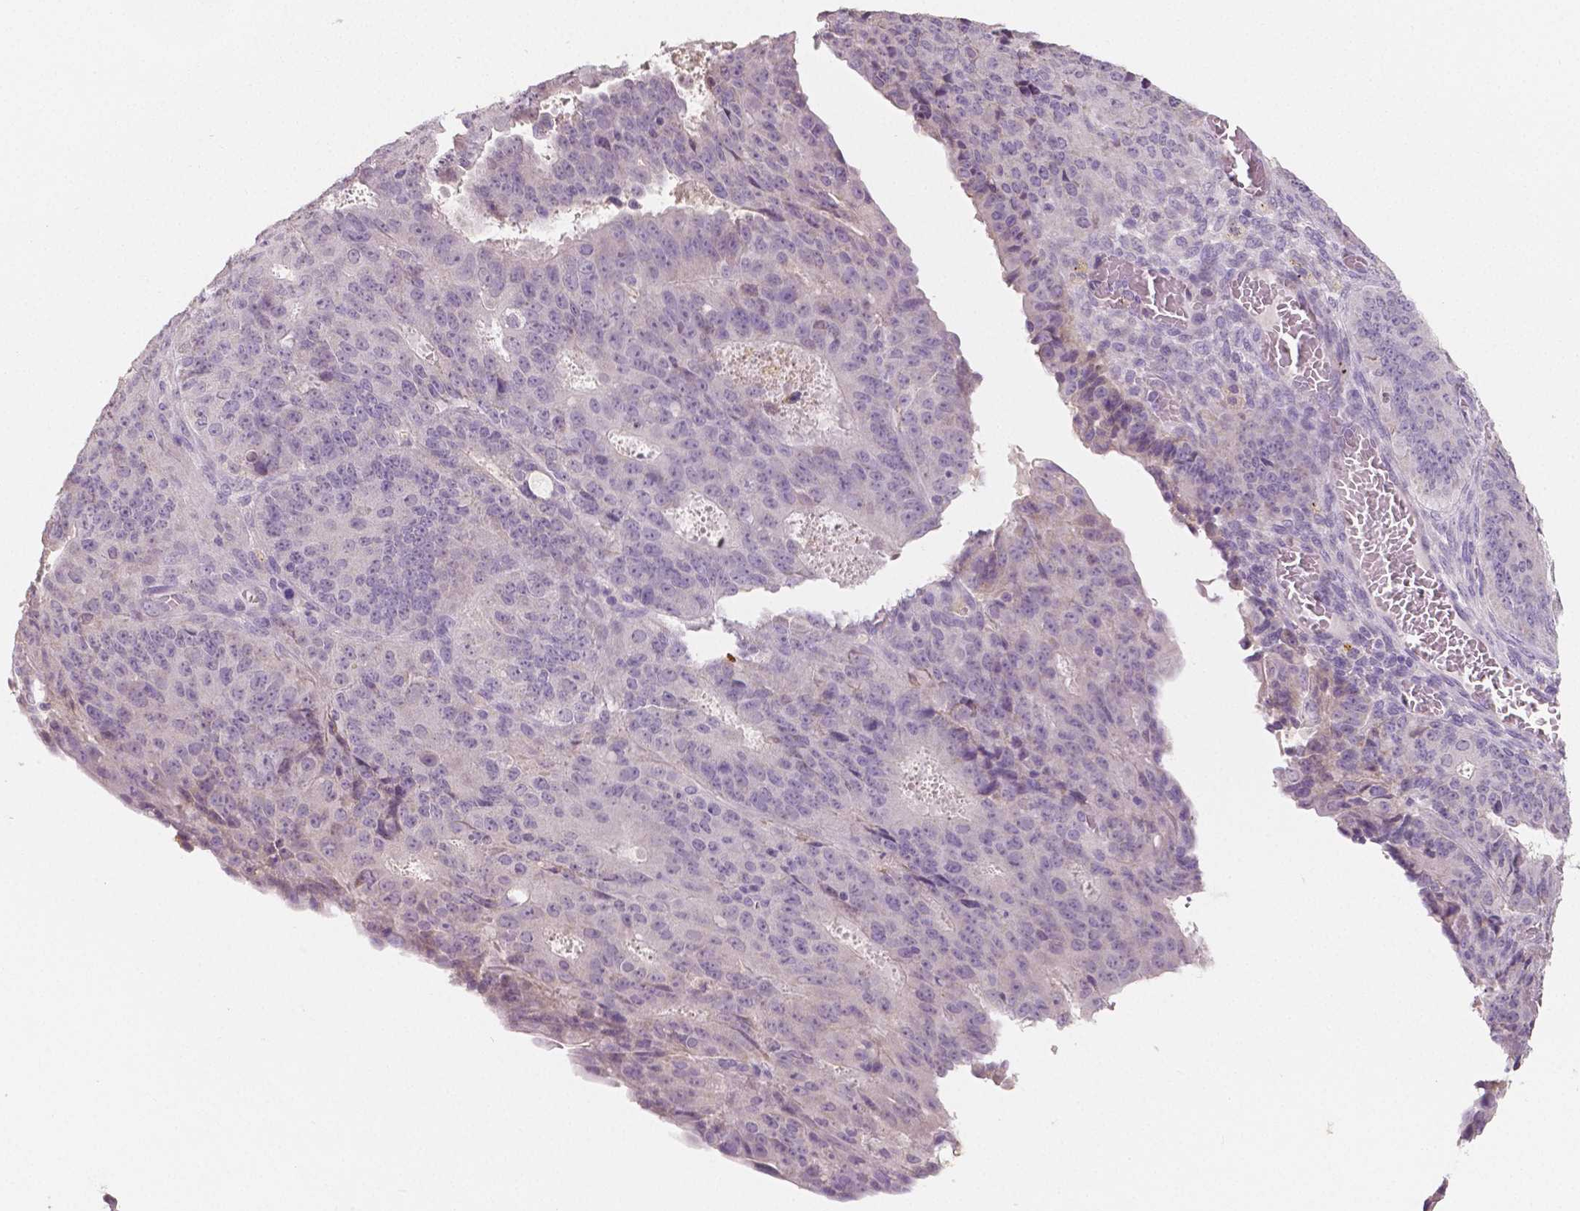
{"staining": {"intensity": "negative", "quantity": "none", "location": "none"}, "tissue": "ovarian cancer", "cell_type": "Tumor cells", "image_type": "cancer", "snomed": [{"axis": "morphology", "description": "Carcinoma, endometroid"}, {"axis": "topography", "description": "Ovary"}], "caption": "Tumor cells show no significant protein positivity in ovarian cancer (endometroid carcinoma).", "gene": "APOA4", "patient": {"sex": "female", "age": 42}}